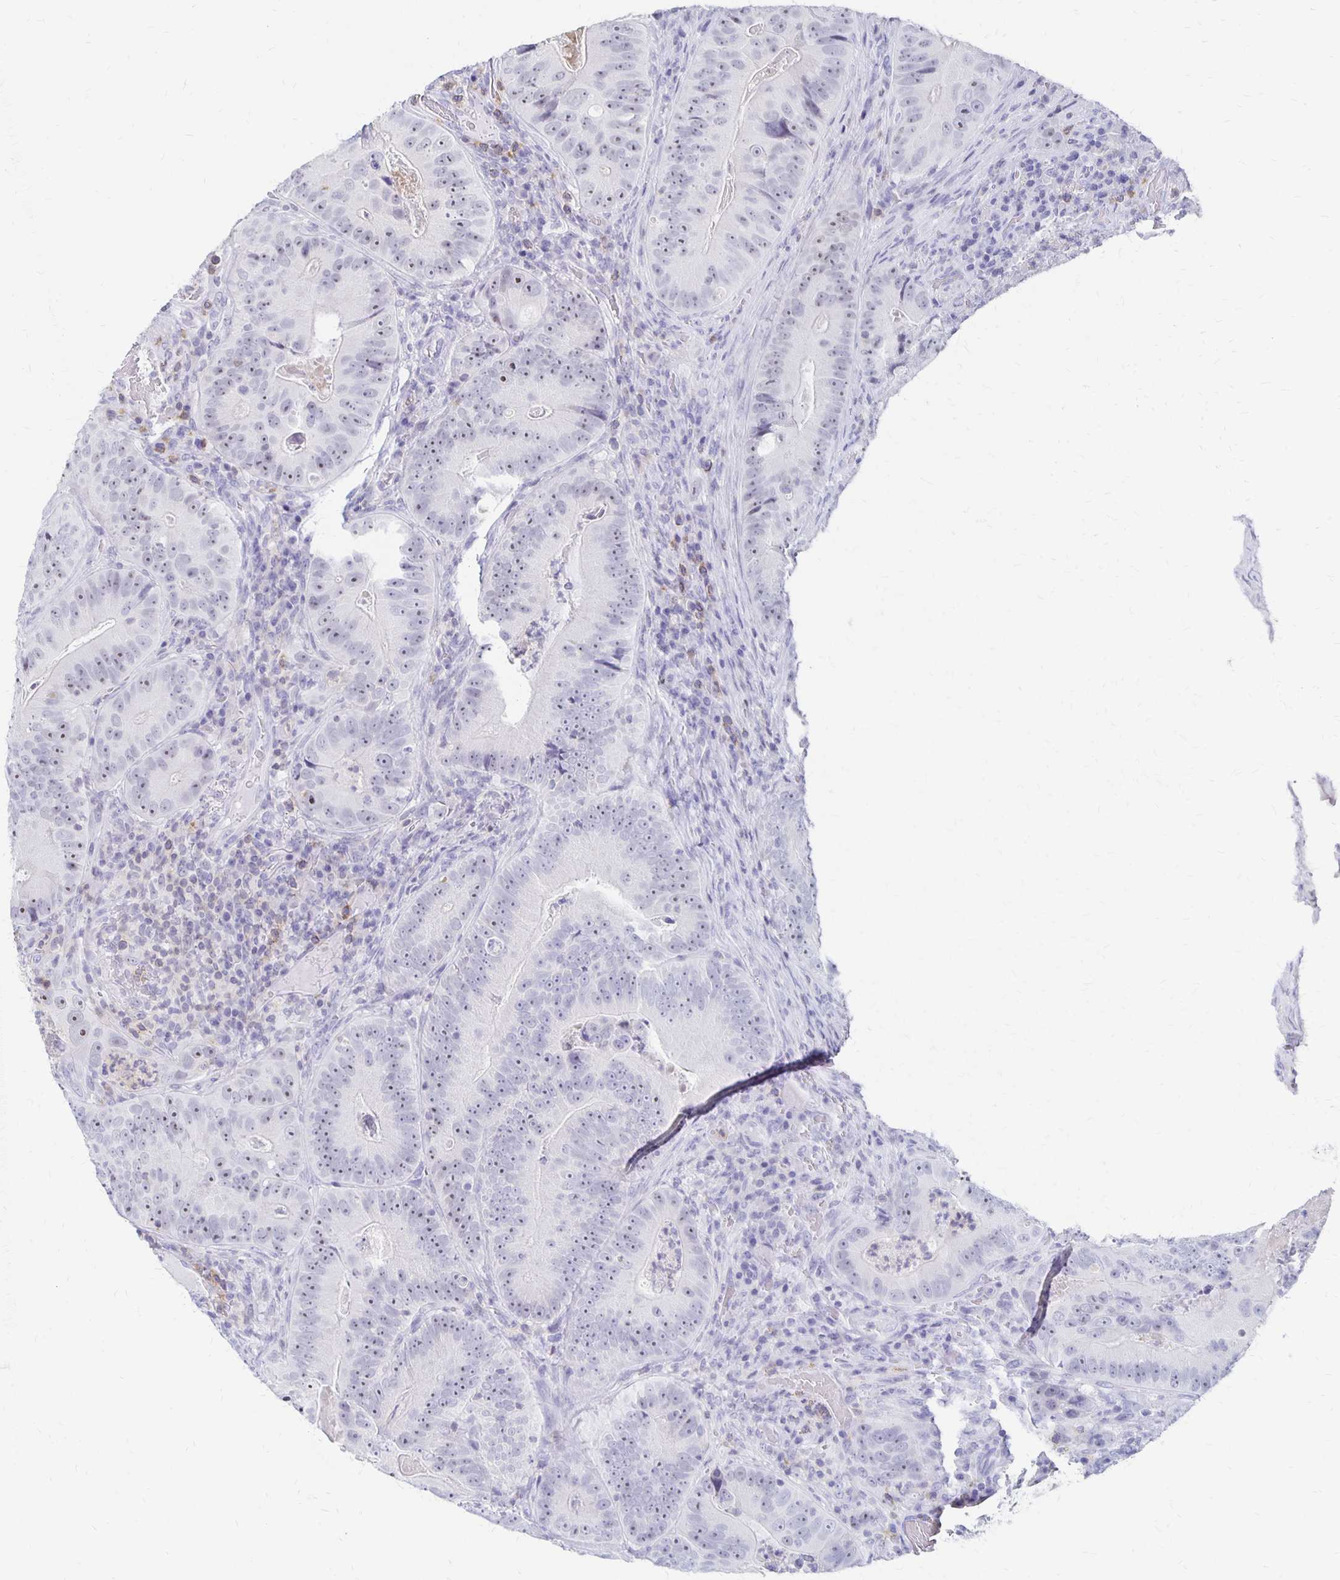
{"staining": {"intensity": "moderate", "quantity": "25%-75%", "location": "nuclear"}, "tissue": "colorectal cancer", "cell_type": "Tumor cells", "image_type": "cancer", "snomed": [{"axis": "morphology", "description": "Adenocarcinoma, NOS"}, {"axis": "topography", "description": "Colon"}], "caption": "Immunohistochemical staining of colorectal cancer (adenocarcinoma) displays medium levels of moderate nuclear protein staining in approximately 25%-75% of tumor cells. Using DAB (brown) and hematoxylin (blue) stains, captured at high magnification using brightfield microscopy.", "gene": "SYT2", "patient": {"sex": "female", "age": 86}}